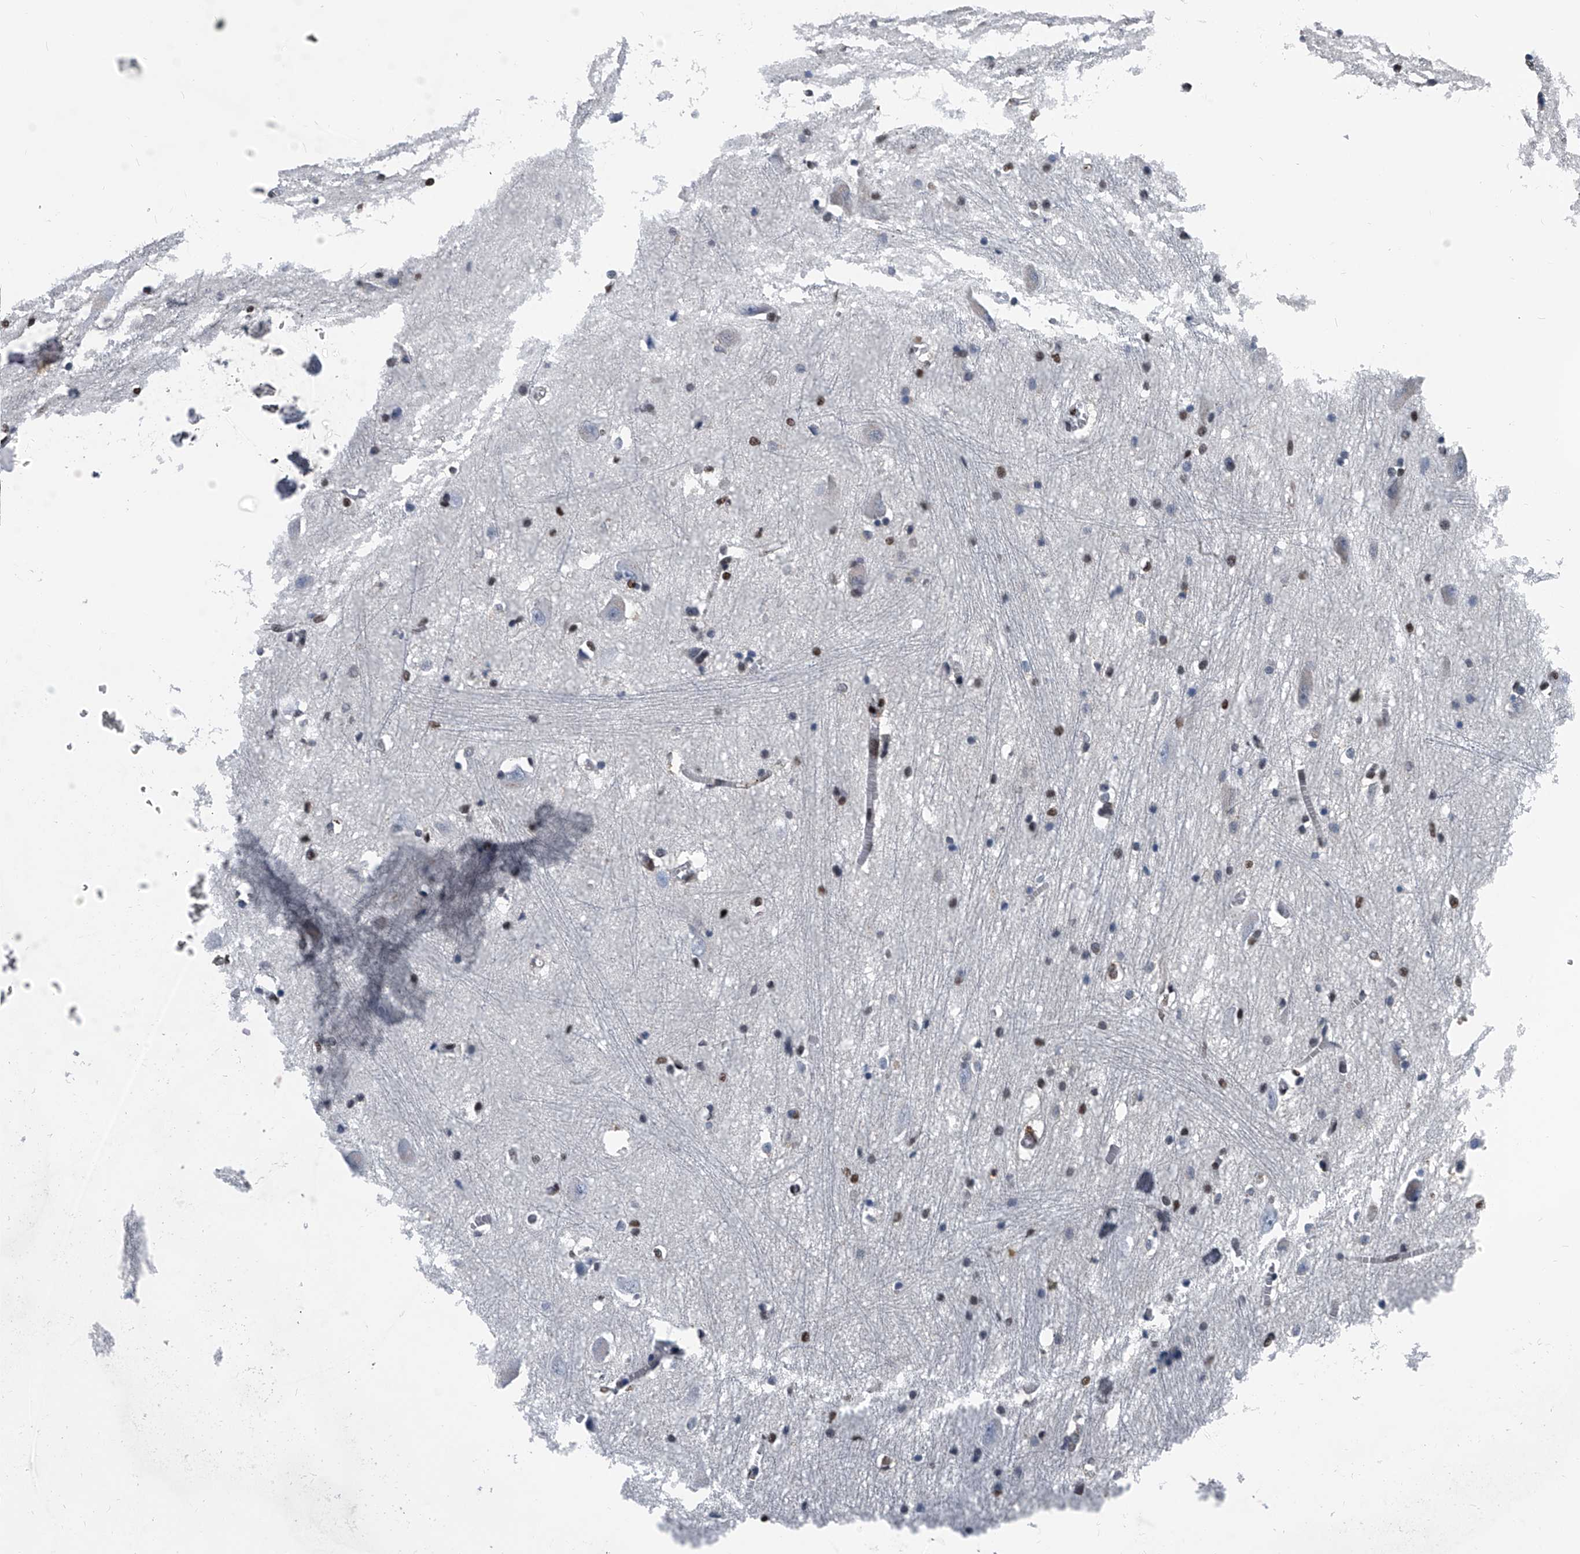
{"staining": {"intensity": "moderate", "quantity": "25%-75%", "location": "nuclear"}, "tissue": "caudate", "cell_type": "Glial cells", "image_type": "normal", "snomed": [{"axis": "morphology", "description": "Normal tissue, NOS"}, {"axis": "topography", "description": "Lateral ventricle wall"}], "caption": "Moderate nuclear expression for a protein is seen in about 25%-75% of glial cells of unremarkable caudate using immunohistochemistry (IHC).", "gene": "FKBP5", "patient": {"sex": "male", "age": 37}}